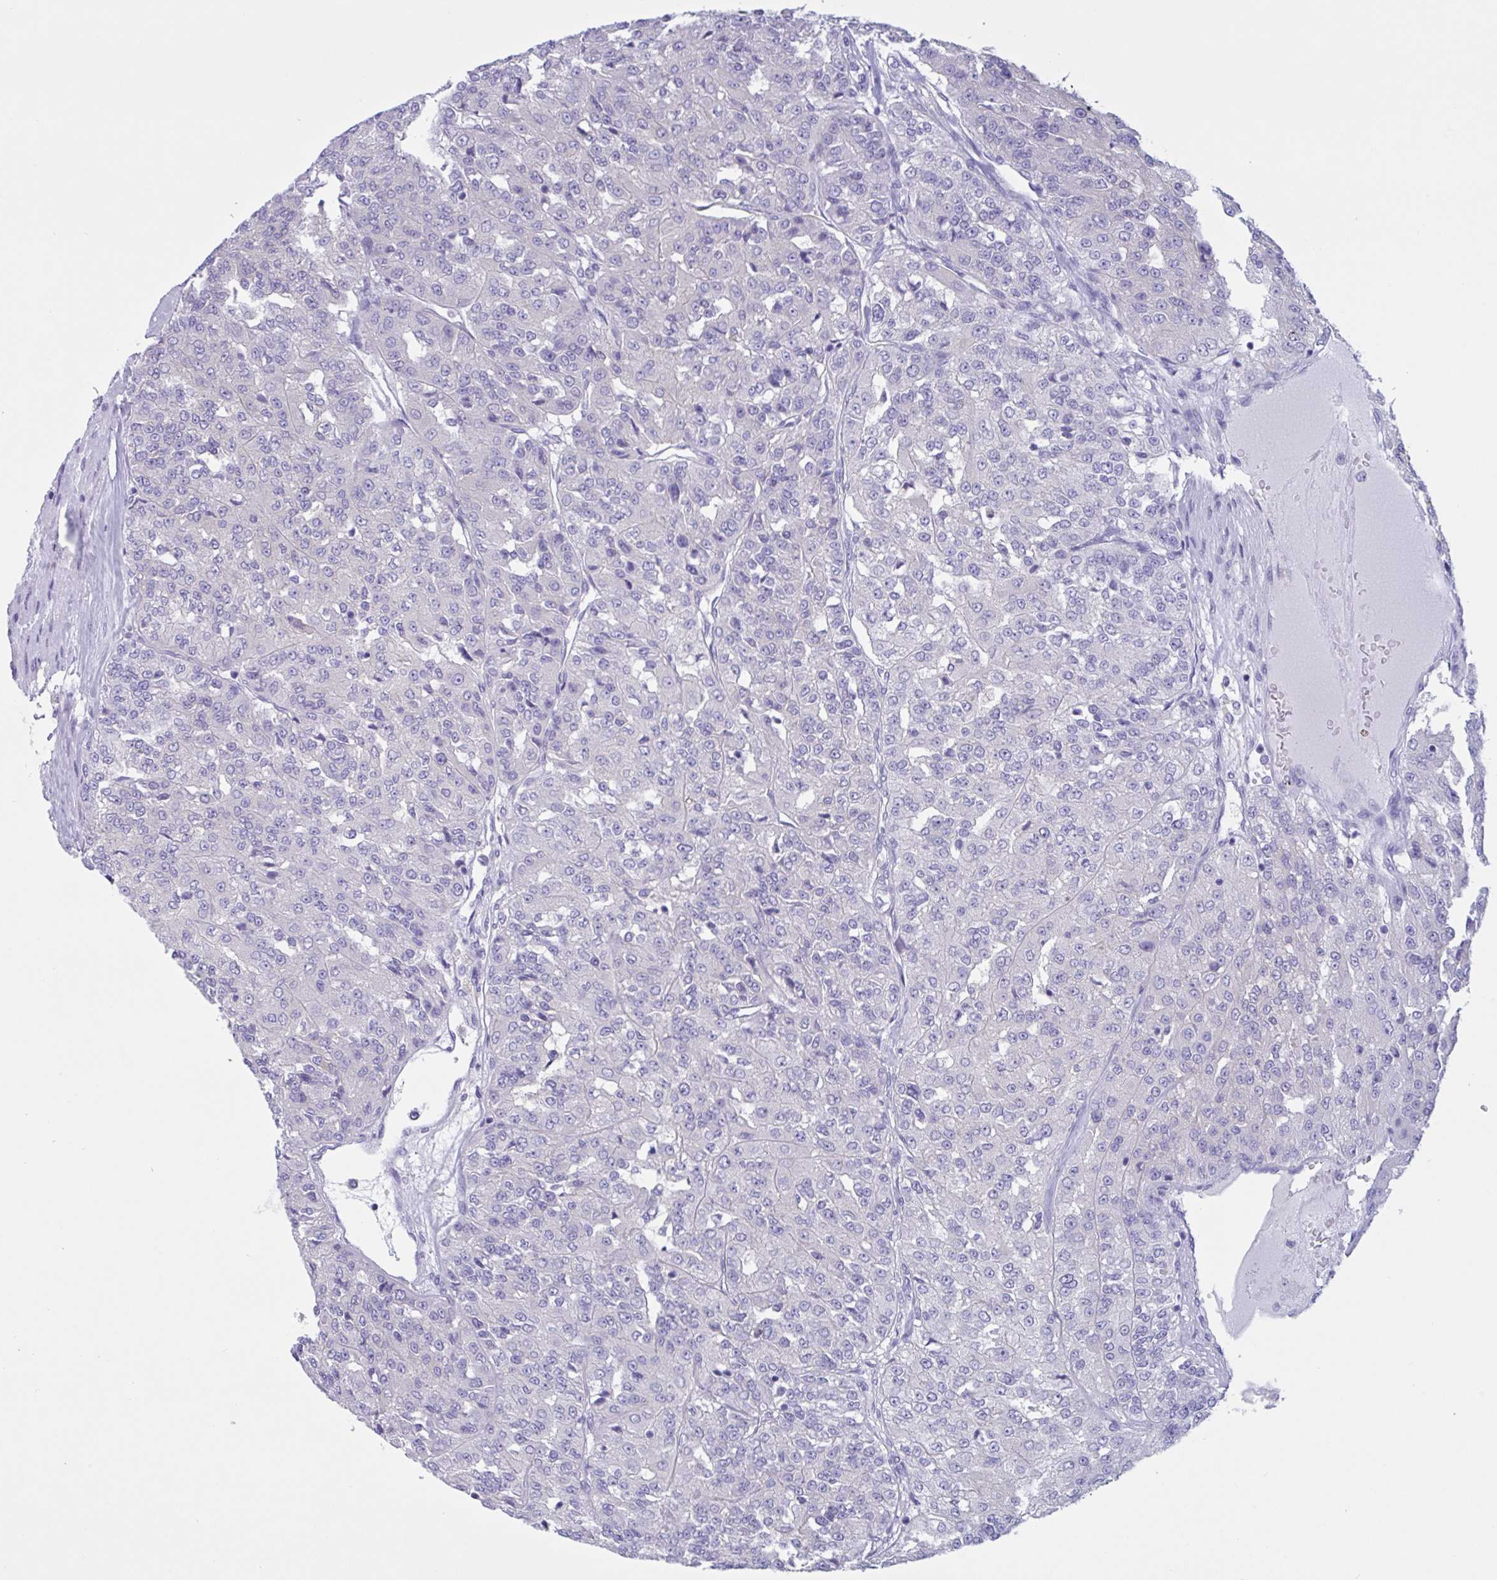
{"staining": {"intensity": "negative", "quantity": "none", "location": "none"}, "tissue": "renal cancer", "cell_type": "Tumor cells", "image_type": "cancer", "snomed": [{"axis": "morphology", "description": "Adenocarcinoma, NOS"}, {"axis": "topography", "description": "Kidney"}], "caption": "Renal cancer (adenocarcinoma) stained for a protein using immunohistochemistry demonstrates no staining tumor cells.", "gene": "RPL22L1", "patient": {"sex": "female", "age": 63}}